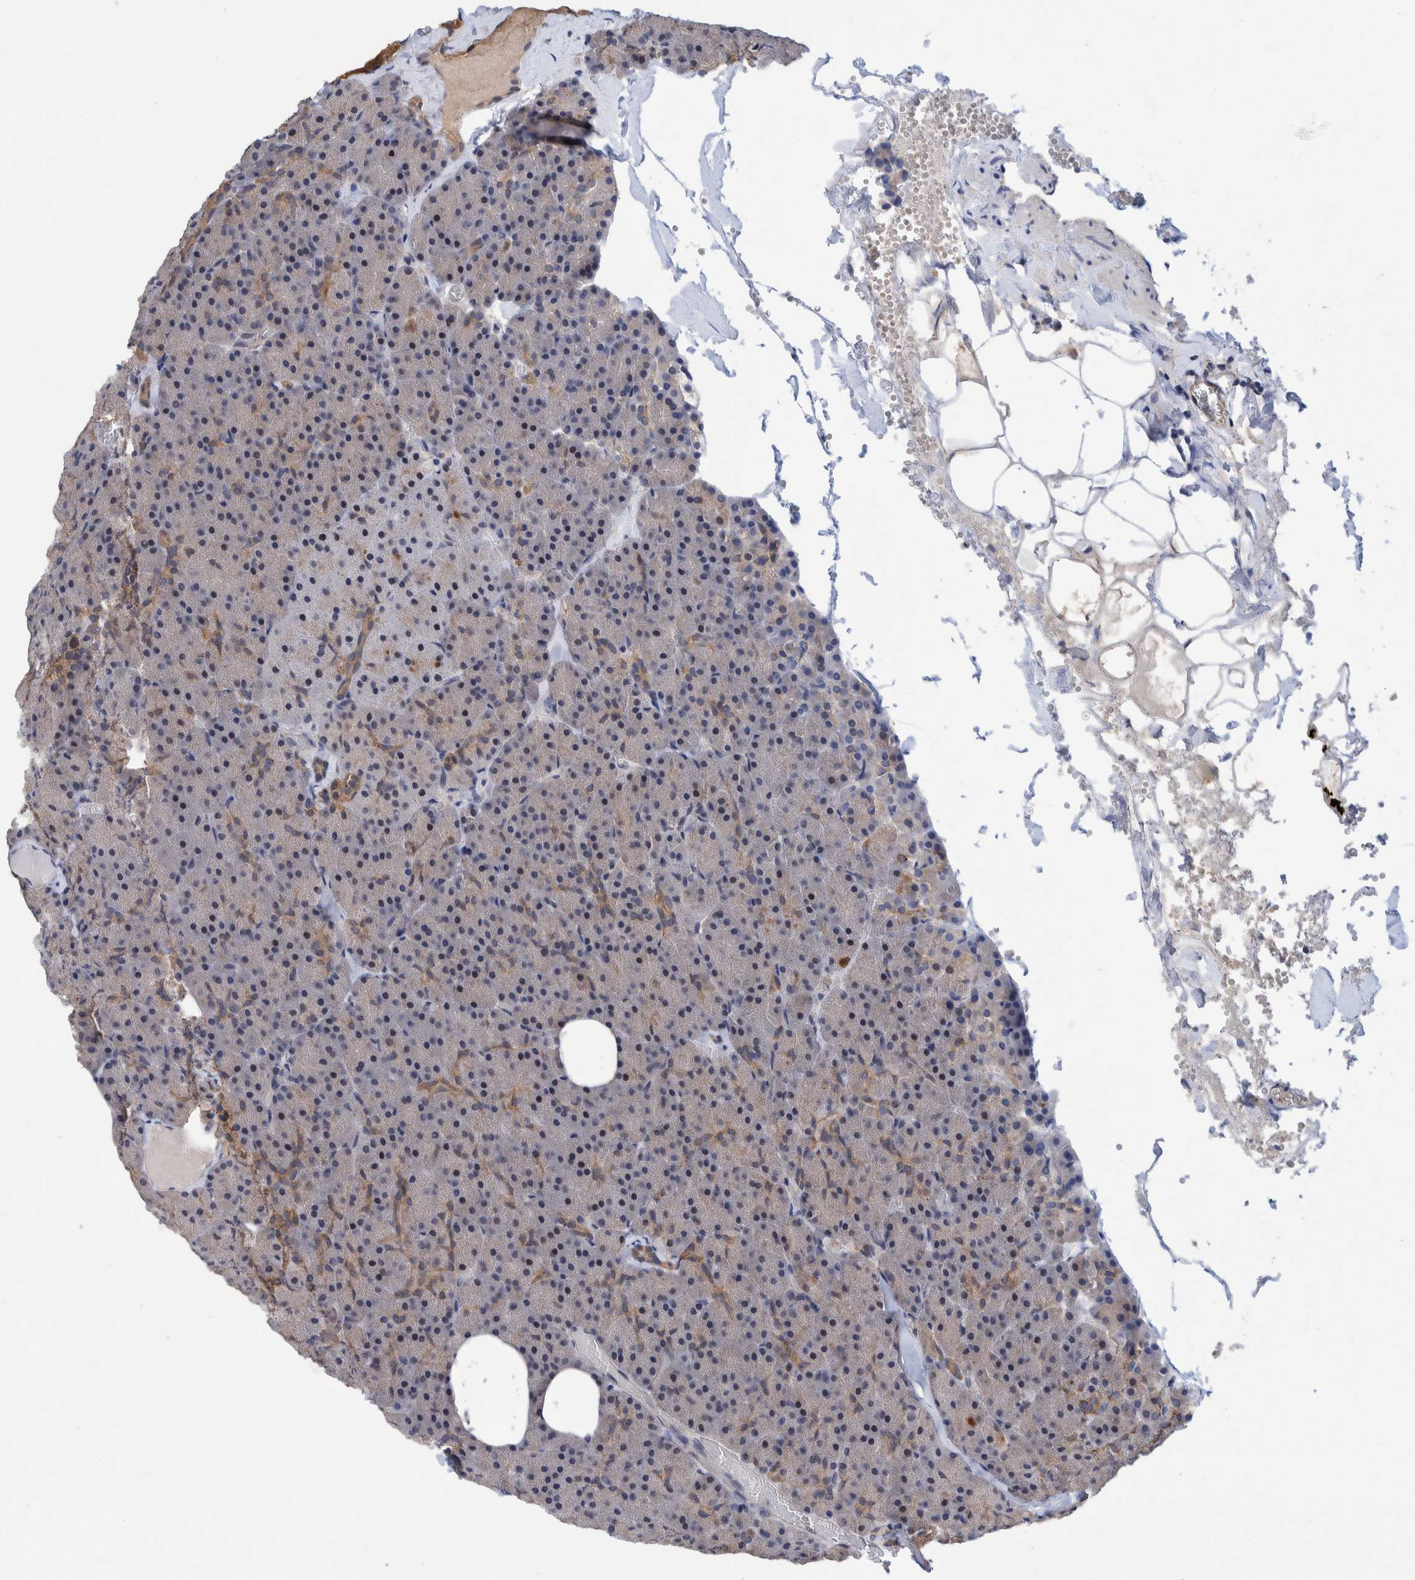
{"staining": {"intensity": "moderate", "quantity": ">75%", "location": "cytoplasmic/membranous"}, "tissue": "pancreas", "cell_type": "Exocrine glandular cells", "image_type": "normal", "snomed": [{"axis": "morphology", "description": "Normal tissue, NOS"}, {"axis": "morphology", "description": "Carcinoid, malignant, NOS"}, {"axis": "topography", "description": "Pancreas"}], "caption": "Moderate cytoplasmic/membranous staining for a protein is present in about >75% of exocrine glandular cells of unremarkable pancreas using immunohistochemistry (IHC).", "gene": "PFAS", "patient": {"sex": "female", "age": 35}}